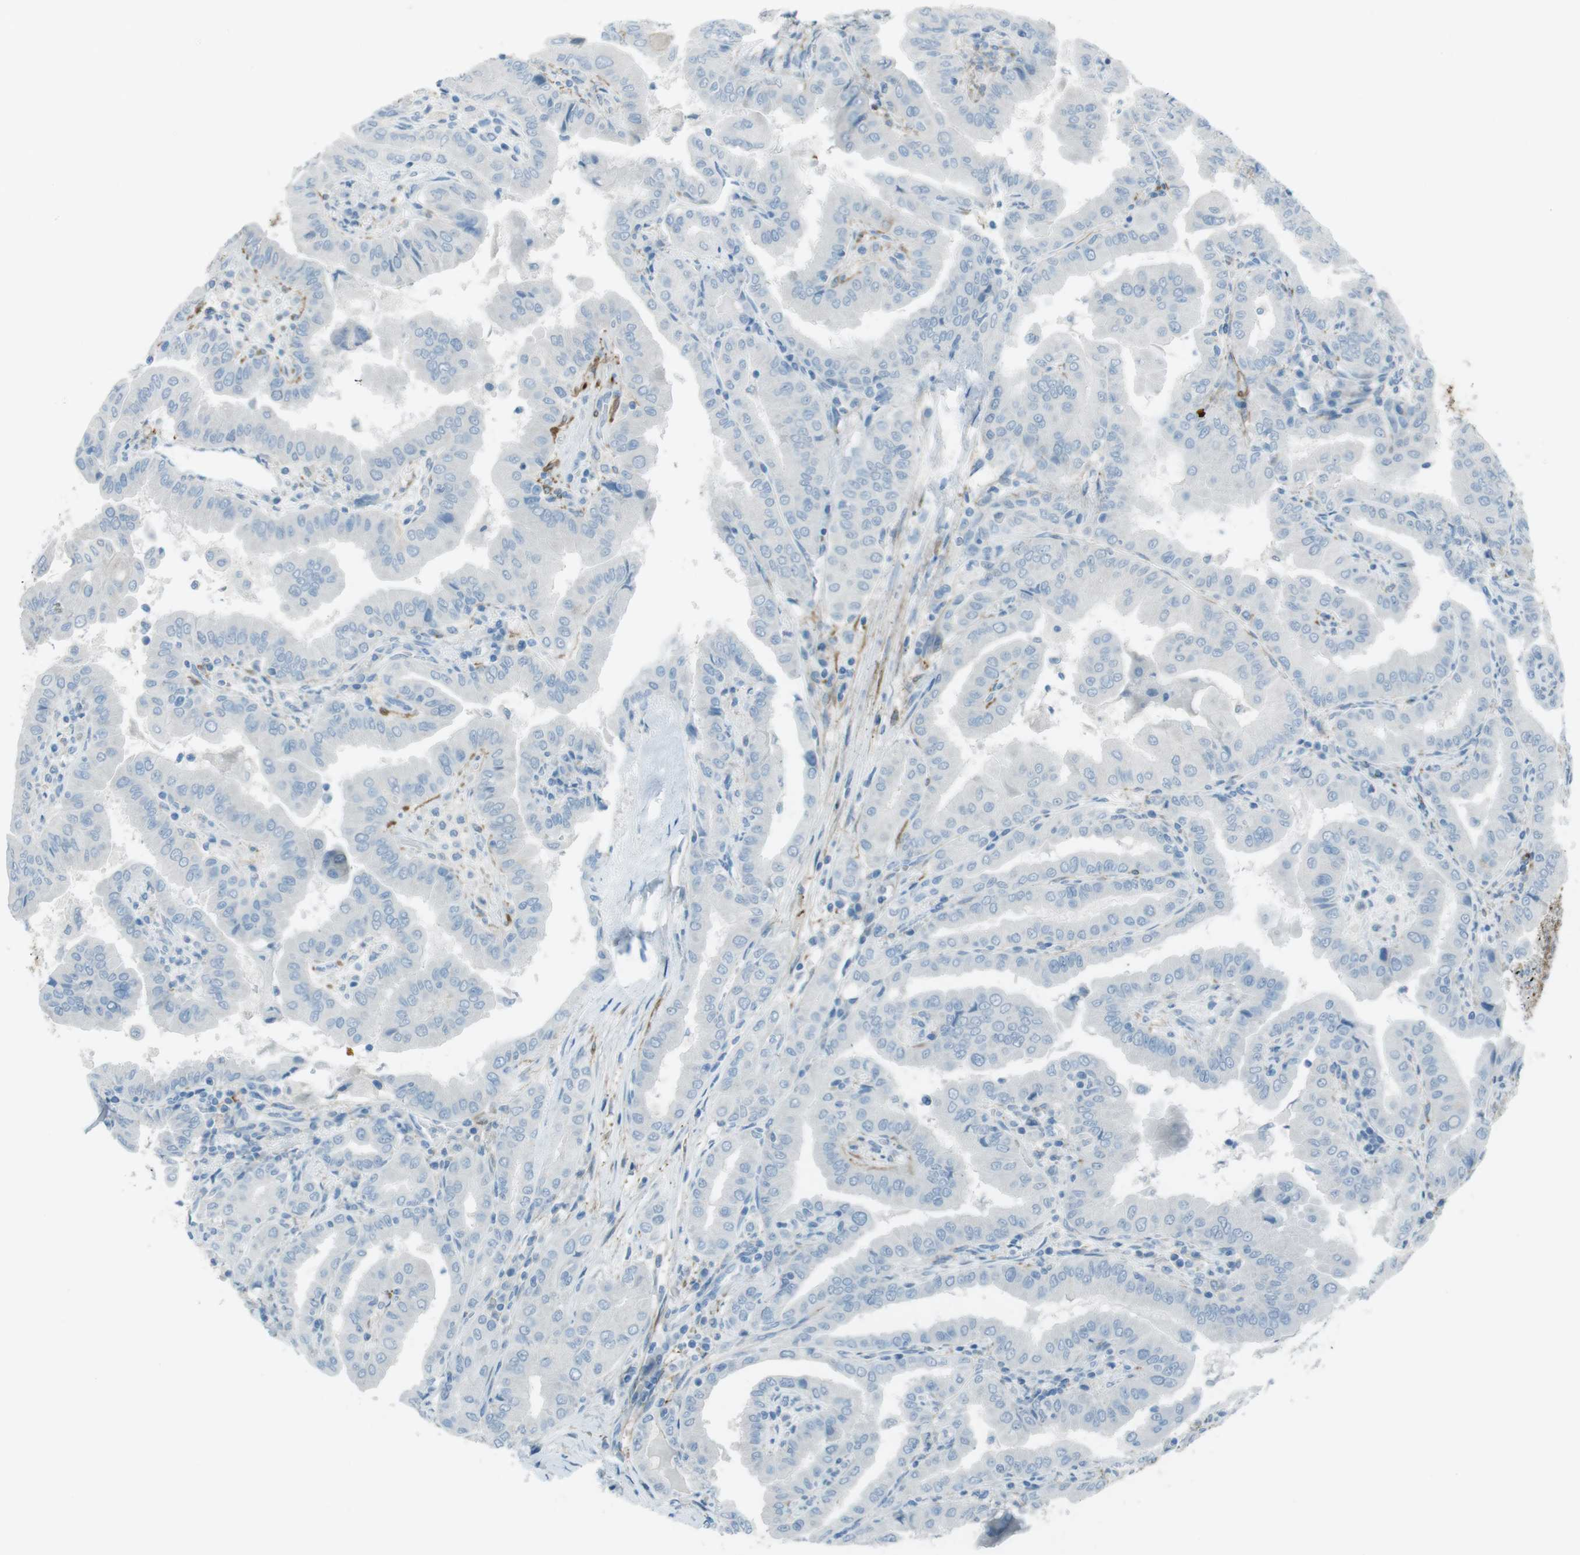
{"staining": {"intensity": "negative", "quantity": "none", "location": "none"}, "tissue": "thyroid cancer", "cell_type": "Tumor cells", "image_type": "cancer", "snomed": [{"axis": "morphology", "description": "Papillary adenocarcinoma, NOS"}, {"axis": "topography", "description": "Thyroid gland"}], "caption": "Tumor cells show no significant protein positivity in thyroid papillary adenocarcinoma.", "gene": "TUBB2A", "patient": {"sex": "male", "age": 33}}